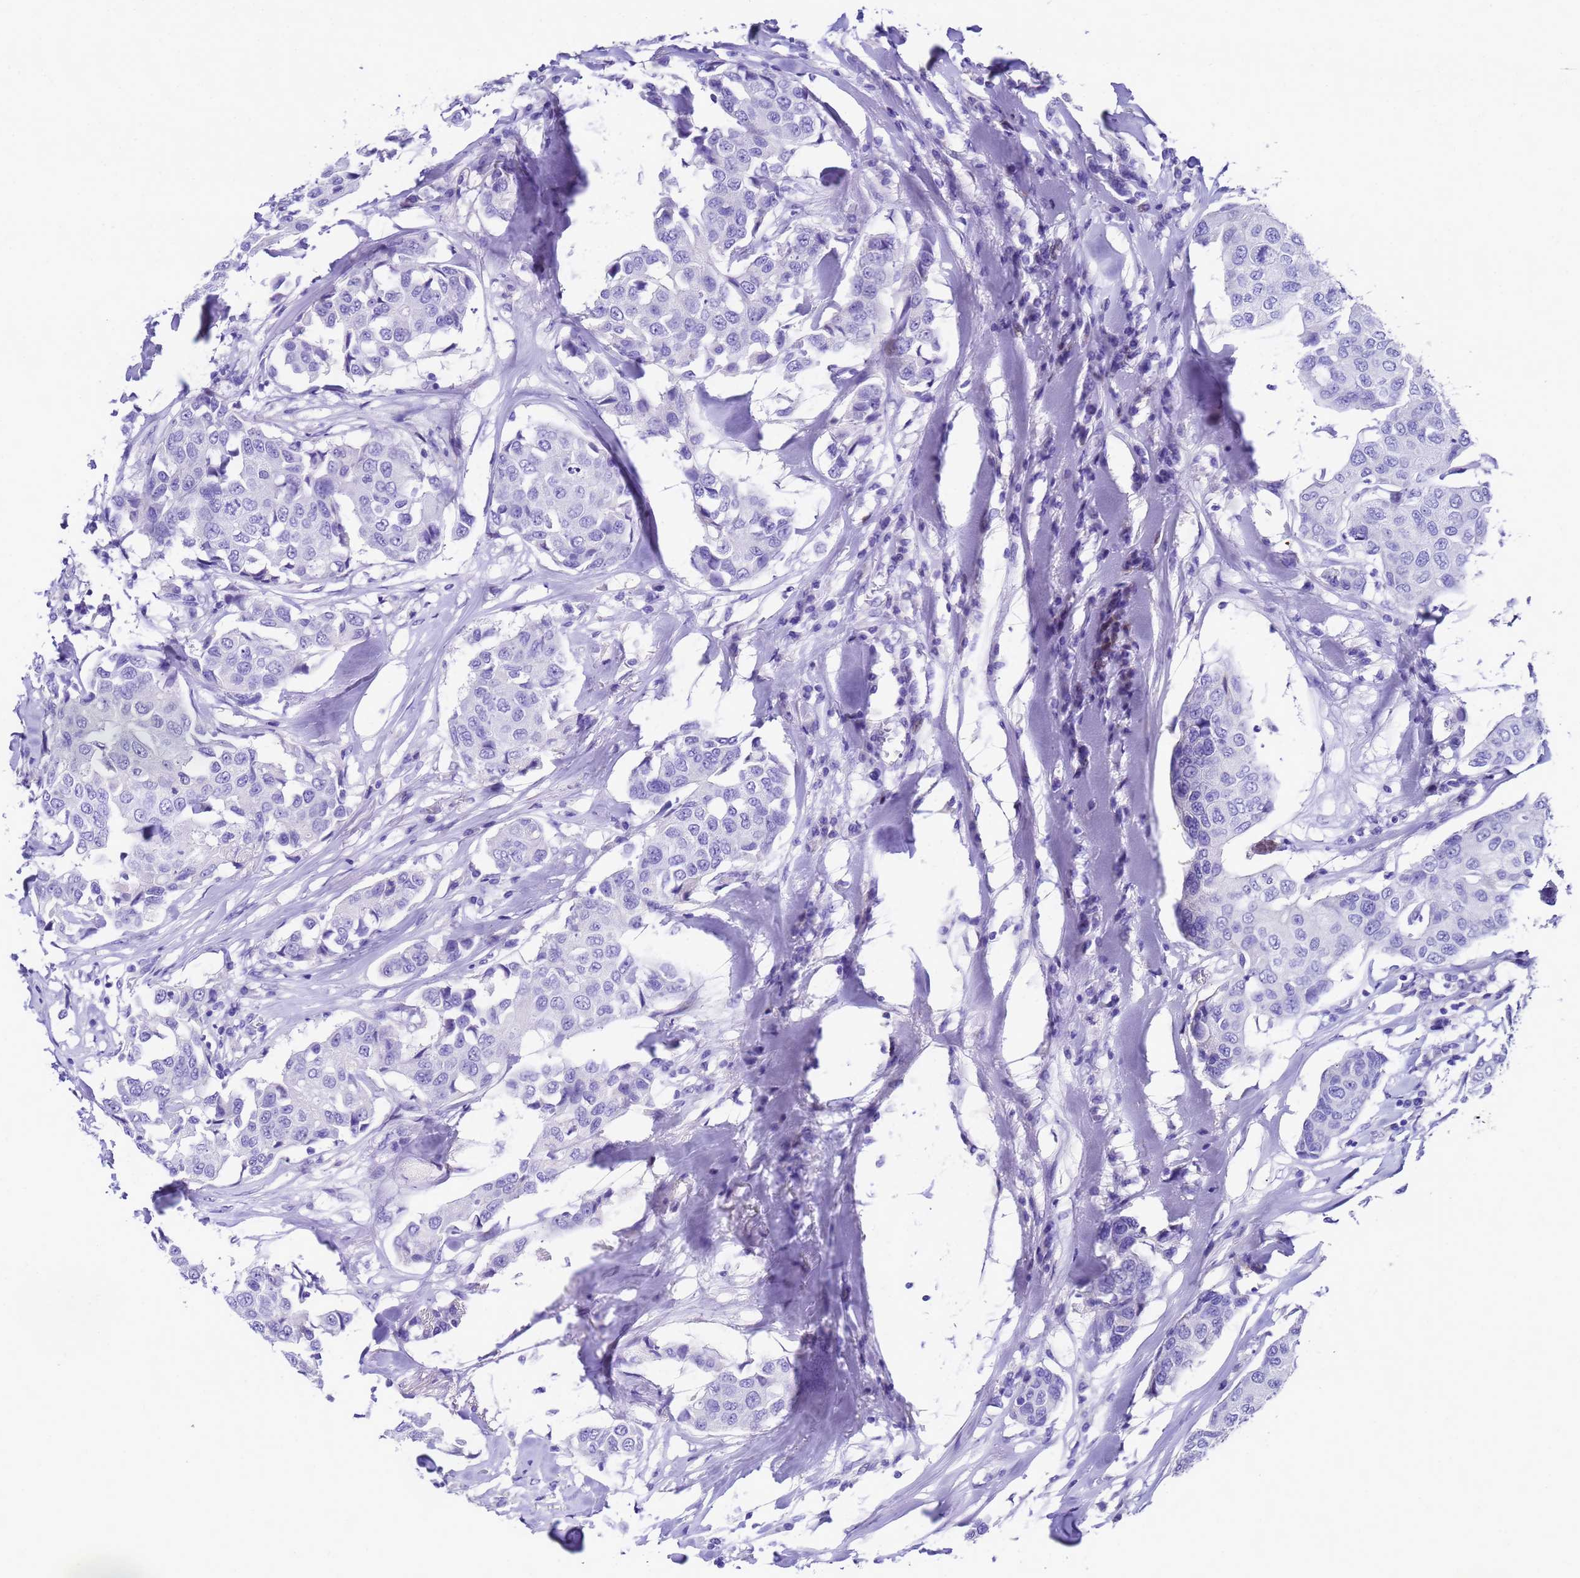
{"staining": {"intensity": "negative", "quantity": "none", "location": "none"}, "tissue": "breast cancer", "cell_type": "Tumor cells", "image_type": "cancer", "snomed": [{"axis": "morphology", "description": "Duct carcinoma"}, {"axis": "topography", "description": "Breast"}], "caption": "An image of human breast intraductal carcinoma is negative for staining in tumor cells. (DAB immunohistochemistry, high magnification).", "gene": "UGT2B10", "patient": {"sex": "female", "age": 80}}